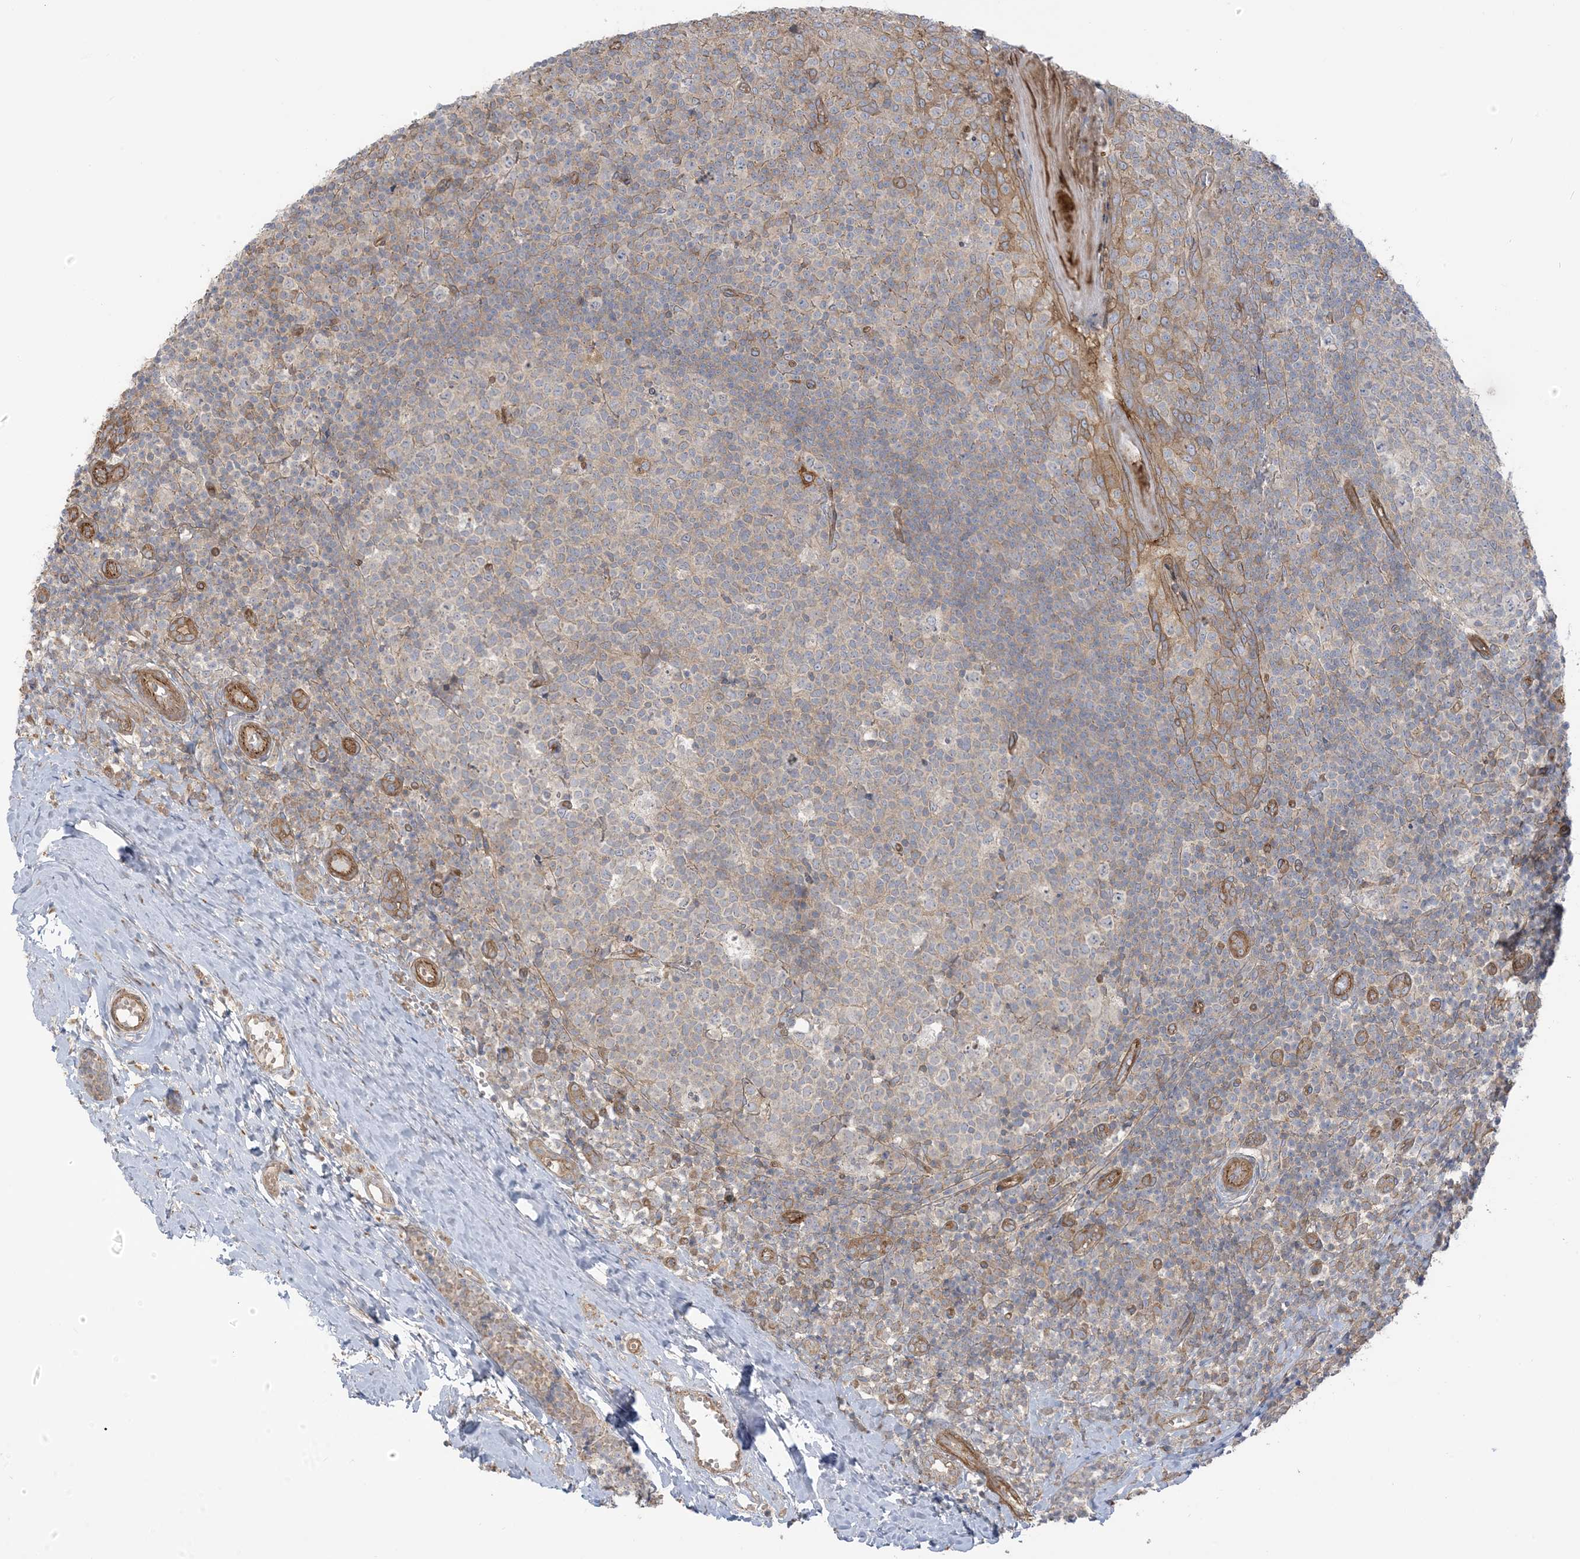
{"staining": {"intensity": "moderate", "quantity": "<25%", "location": "cytoplasmic/membranous"}, "tissue": "tonsil", "cell_type": "Germinal center cells", "image_type": "normal", "snomed": [{"axis": "morphology", "description": "Normal tissue, NOS"}, {"axis": "topography", "description": "Tonsil"}], "caption": "Immunohistochemical staining of normal tonsil demonstrates moderate cytoplasmic/membranous protein staining in about <25% of germinal center cells.", "gene": "ICMT", "patient": {"sex": "female", "age": 19}}